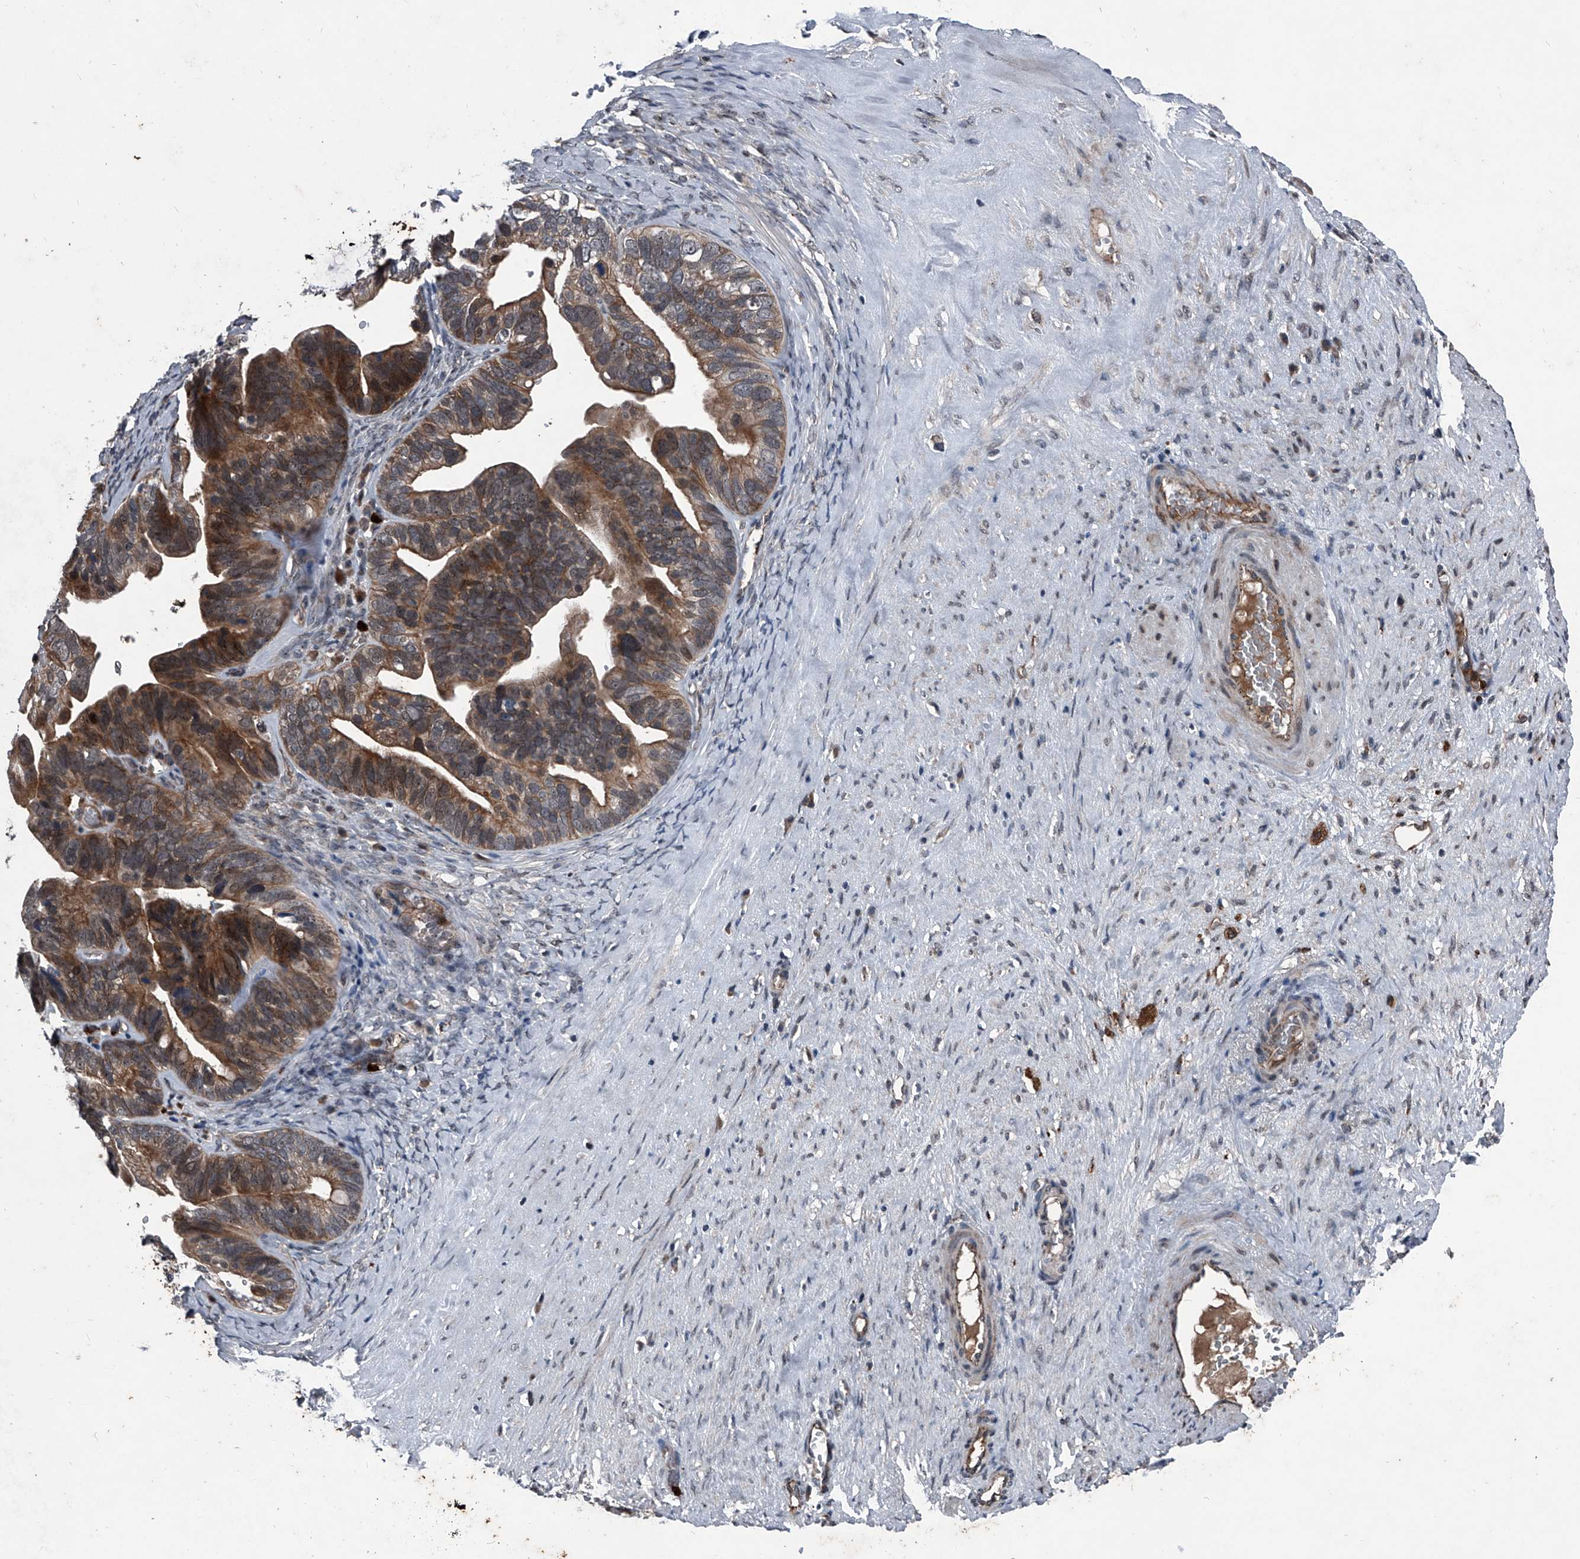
{"staining": {"intensity": "moderate", "quantity": ">75%", "location": "cytoplasmic/membranous"}, "tissue": "ovarian cancer", "cell_type": "Tumor cells", "image_type": "cancer", "snomed": [{"axis": "morphology", "description": "Cystadenocarcinoma, serous, NOS"}, {"axis": "topography", "description": "Ovary"}], "caption": "Immunohistochemistry (IHC) photomicrograph of neoplastic tissue: human ovarian cancer stained using IHC reveals medium levels of moderate protein expression localized specifically in the cytoplasmic/membranous of tumor cells, appearing as a cytoplasmic/membranous brown color.", "gene": "MAPKAP1", "patient": {"sex": "female", "age": 56}}